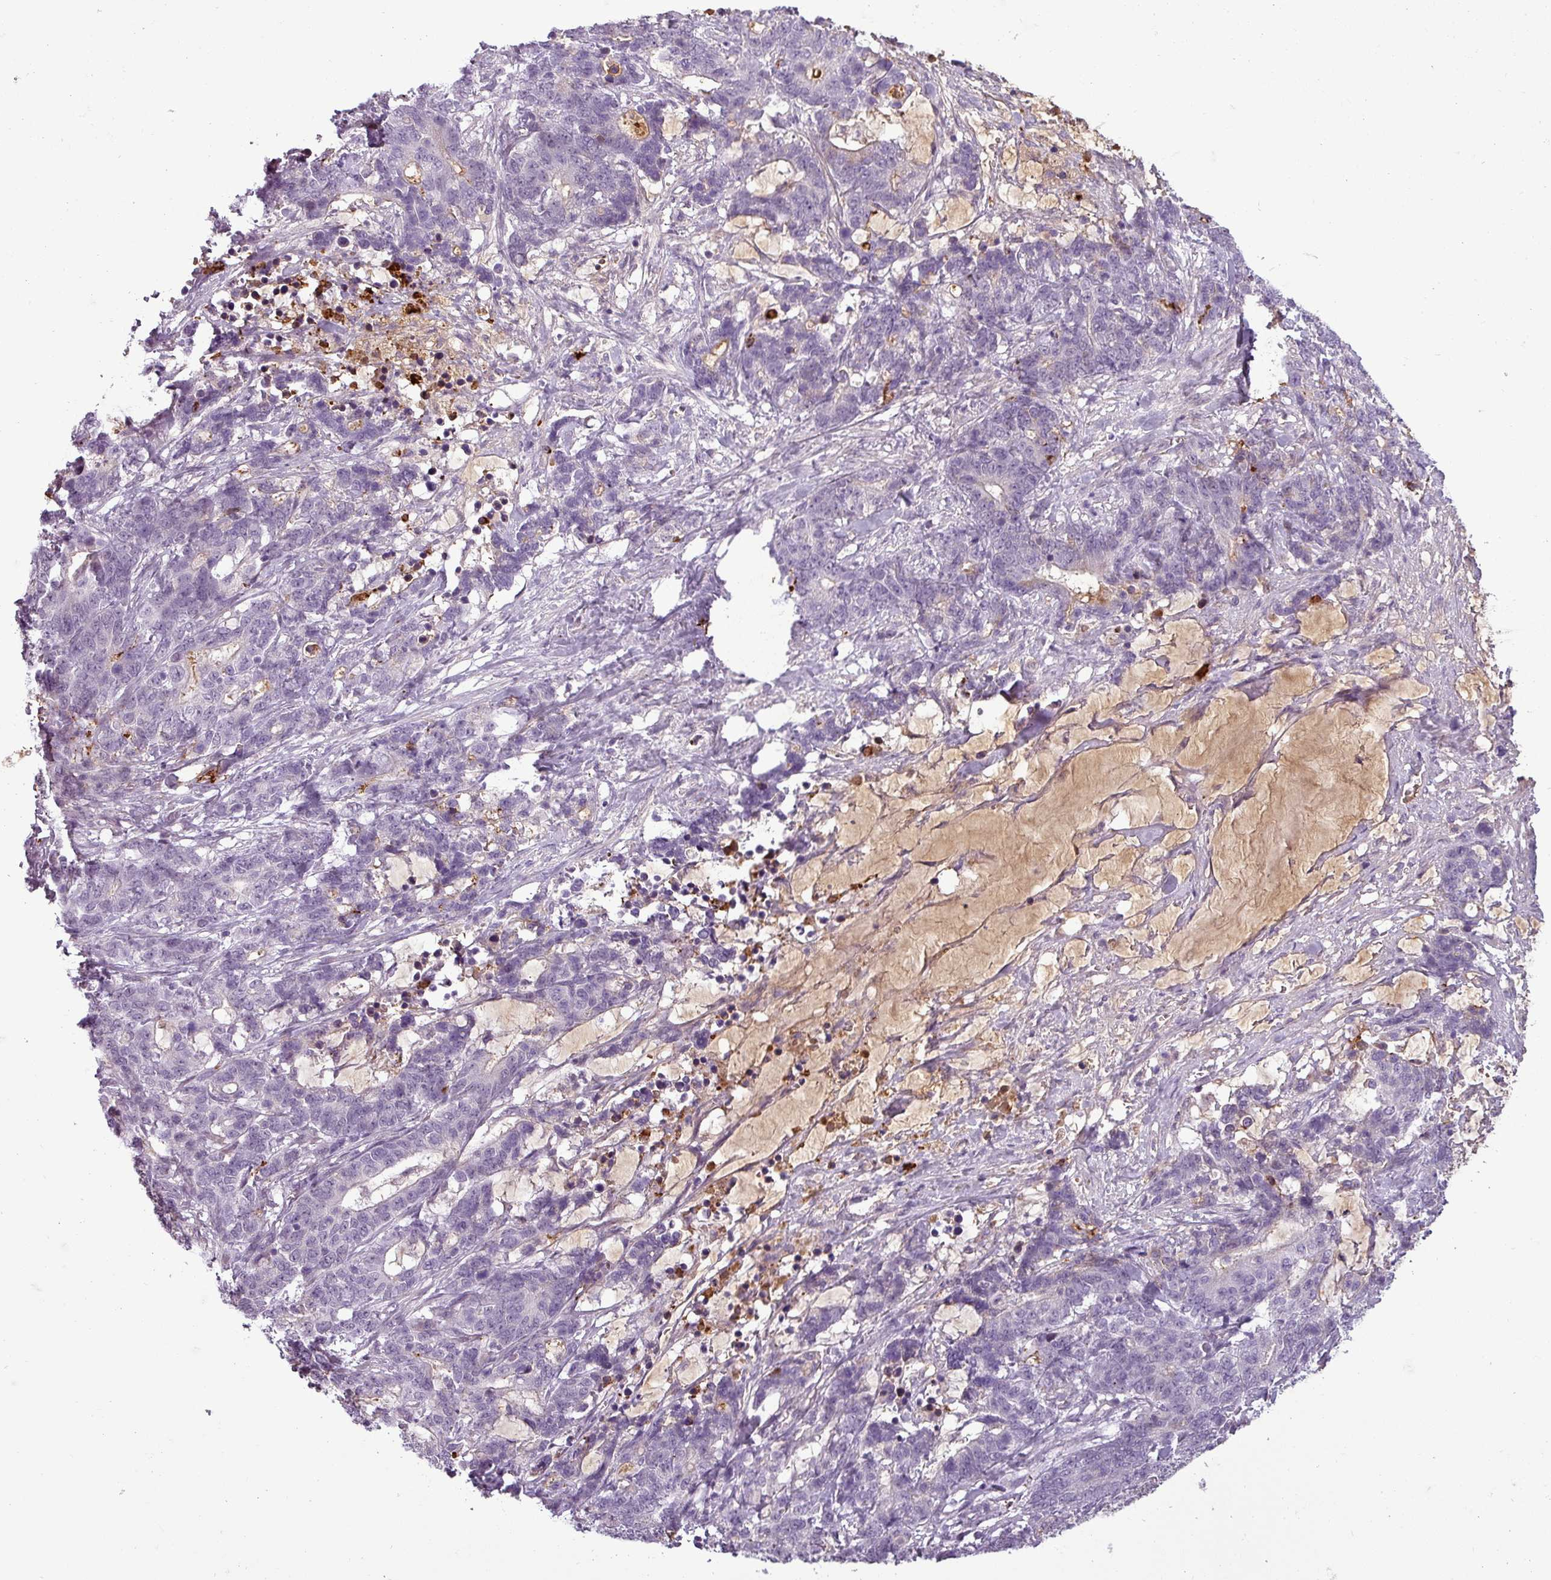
{"staining": {"intensity": "negative", "quantity": "none", "location": "none"}, "tissue": "stomach cancer", "cell_type": "Tumor cells", "image_type": "cancer", "snomed": [{"axis": "morphology", "description": "Normal tissue, NOS"}, {"axis": "morphology", "description": "Adenocarcinoma, NOS"}, {"axis": "topography", "description": "Stomach"}], "caption": "IHC micrograph of human stomach adenocarcinoma stained for a protein (brown), which exhibits no positivity in tumor cells.", "gene": "APOC1", "patient": {"sex": "female", "age": 64}}